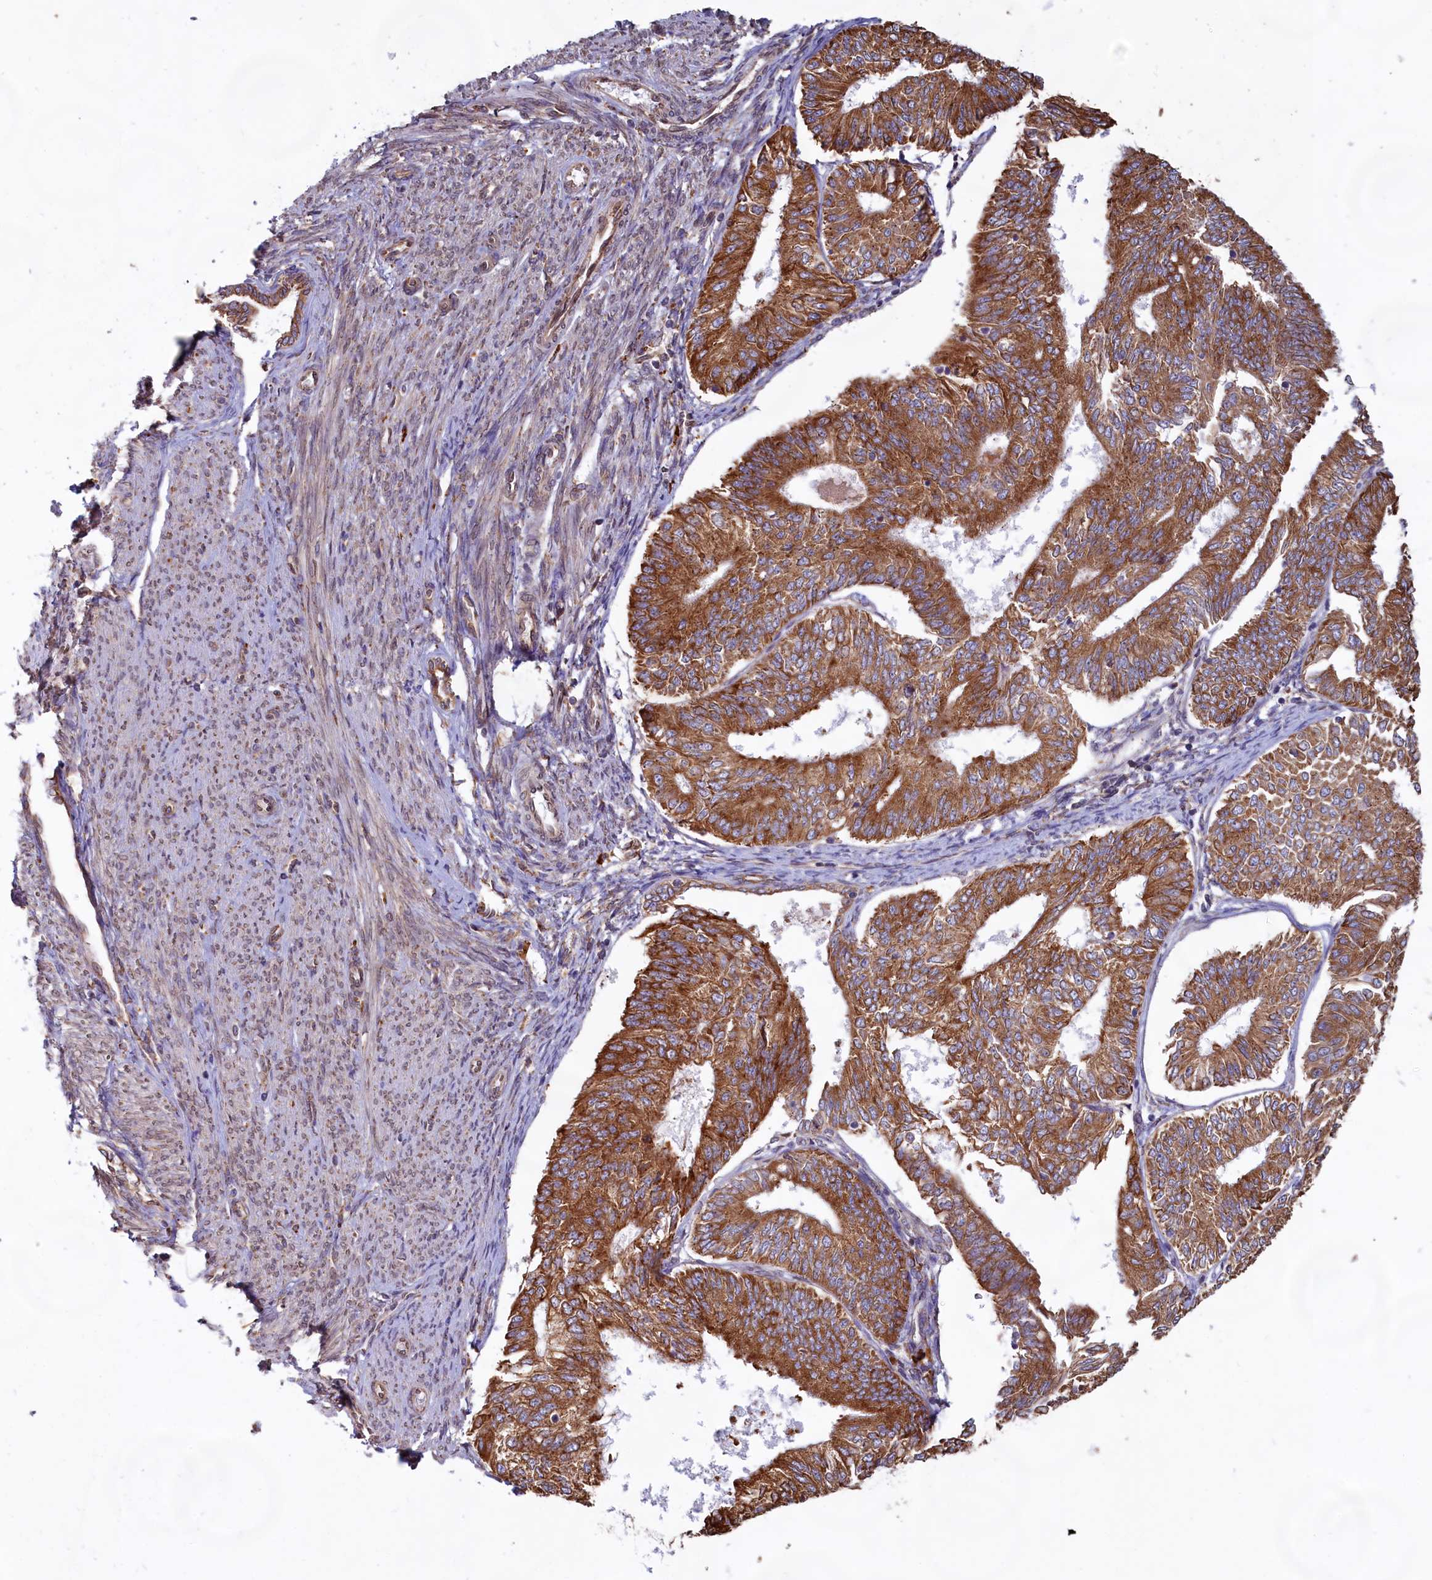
{"staining": {"intensity": "strong", "quantity": ">75%", "location": "cytoplasmic/membranous"}, "tissue": "endometrial cancer", "cell_type": "Tumor cells", "image_type": "cancer", "snomed": [{"axis": "morphology", "description": "Adenocarcinoma, NOS"}, {"axis": "topography", "description": "Endometrium"}], "caption": "Immunohistochemical staining of human endometrial cancer (adenocarcinoma) displays high levels of strong cytoplasmic/membranous staining in about >75% of tumor cells.", "gene": "TBC1D19", "patient": {"sex": "female", "age": 58}}